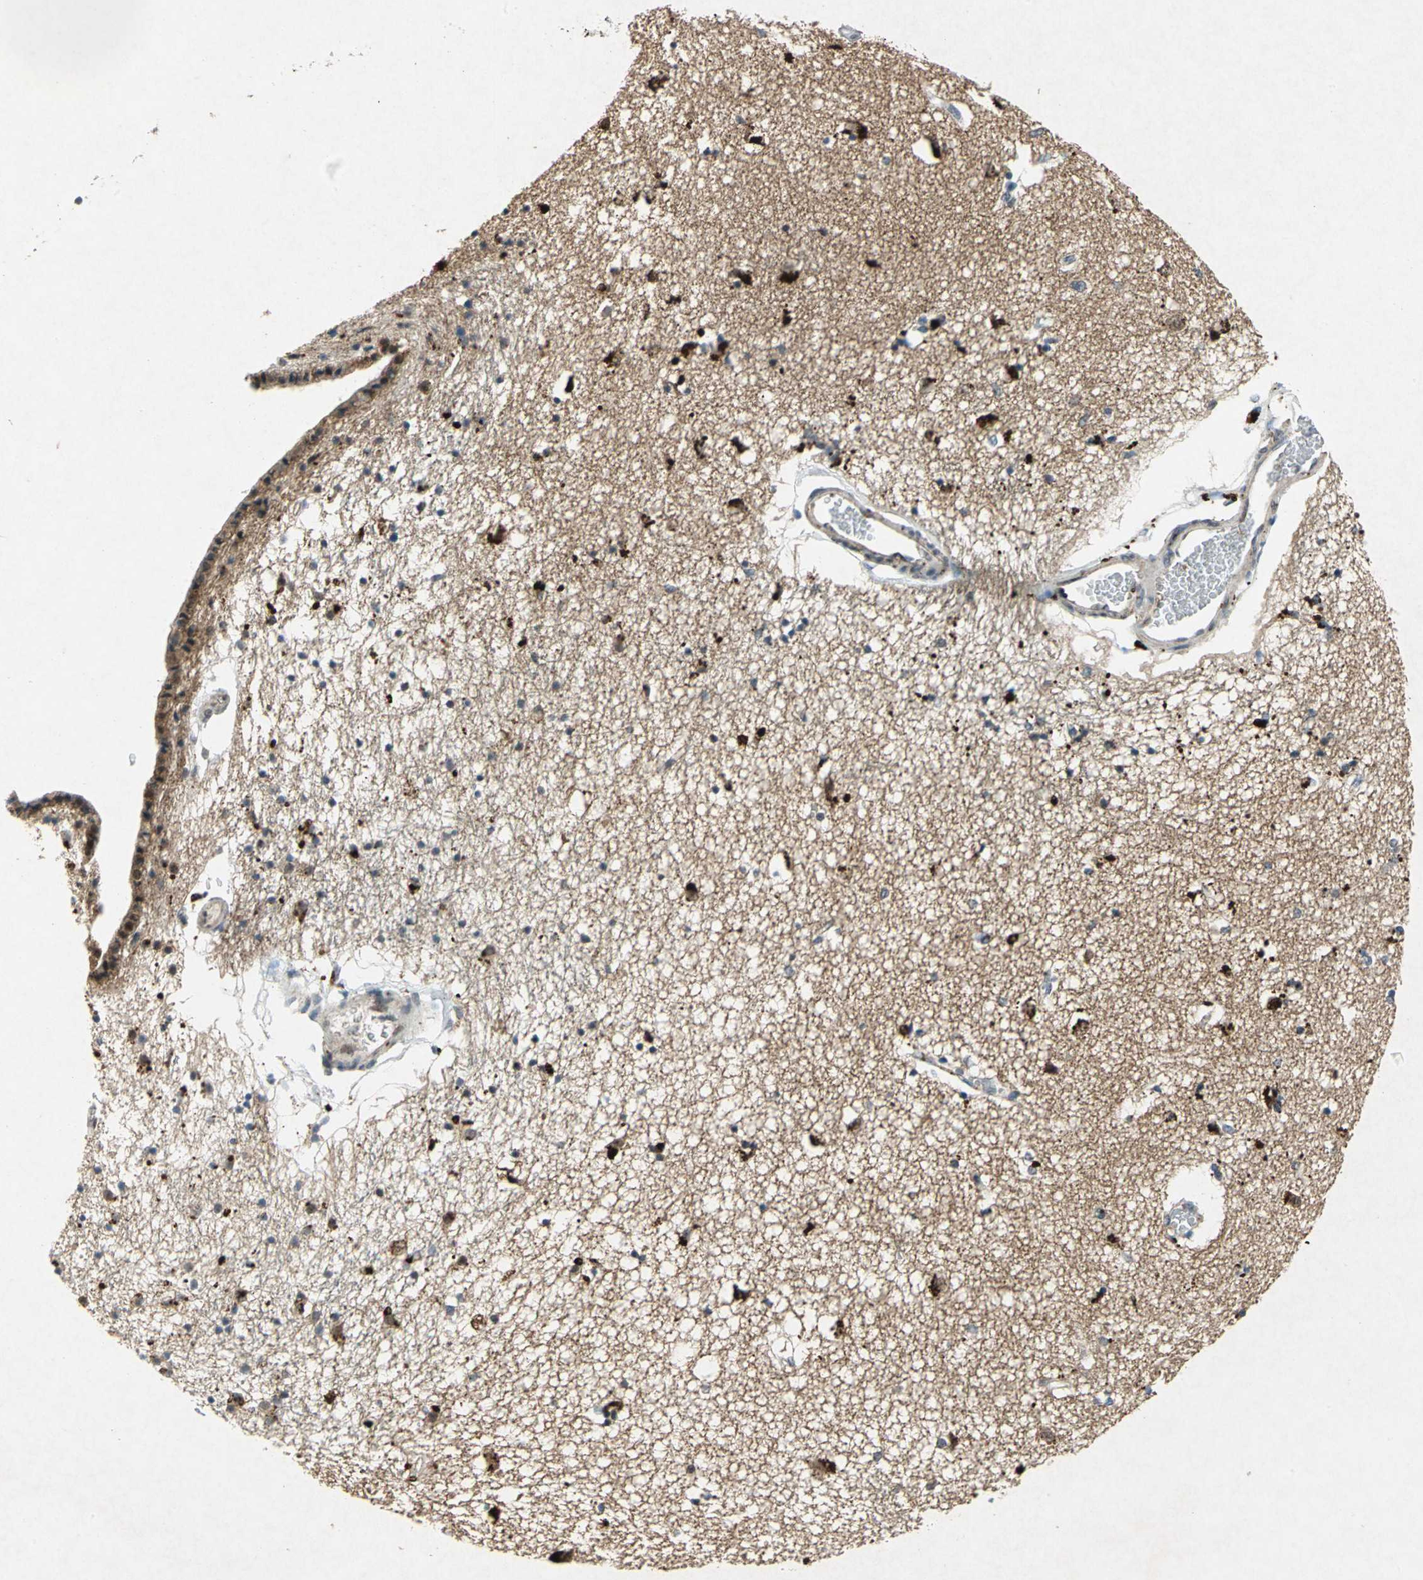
{"staining": {"intensity": "negative", "quantity": "none", "location": "none"}, "tissue": "caudate", "cell_type": "Glial cells", "image_type": "normal", "snomed": [{"axis": "morphology", "description": "Normal tissue, NOS"}, {"axis": "topography", "description": "Lateral ventricle wall"}], "caption": "Immunohistochemistry (IHC) micrograph of unremarkable caudate: human caudate stained with DAB reveals no significant protein staining in glial cells.", "gene": "PIN1", "patient": {"sex": "female", "age": 54}}